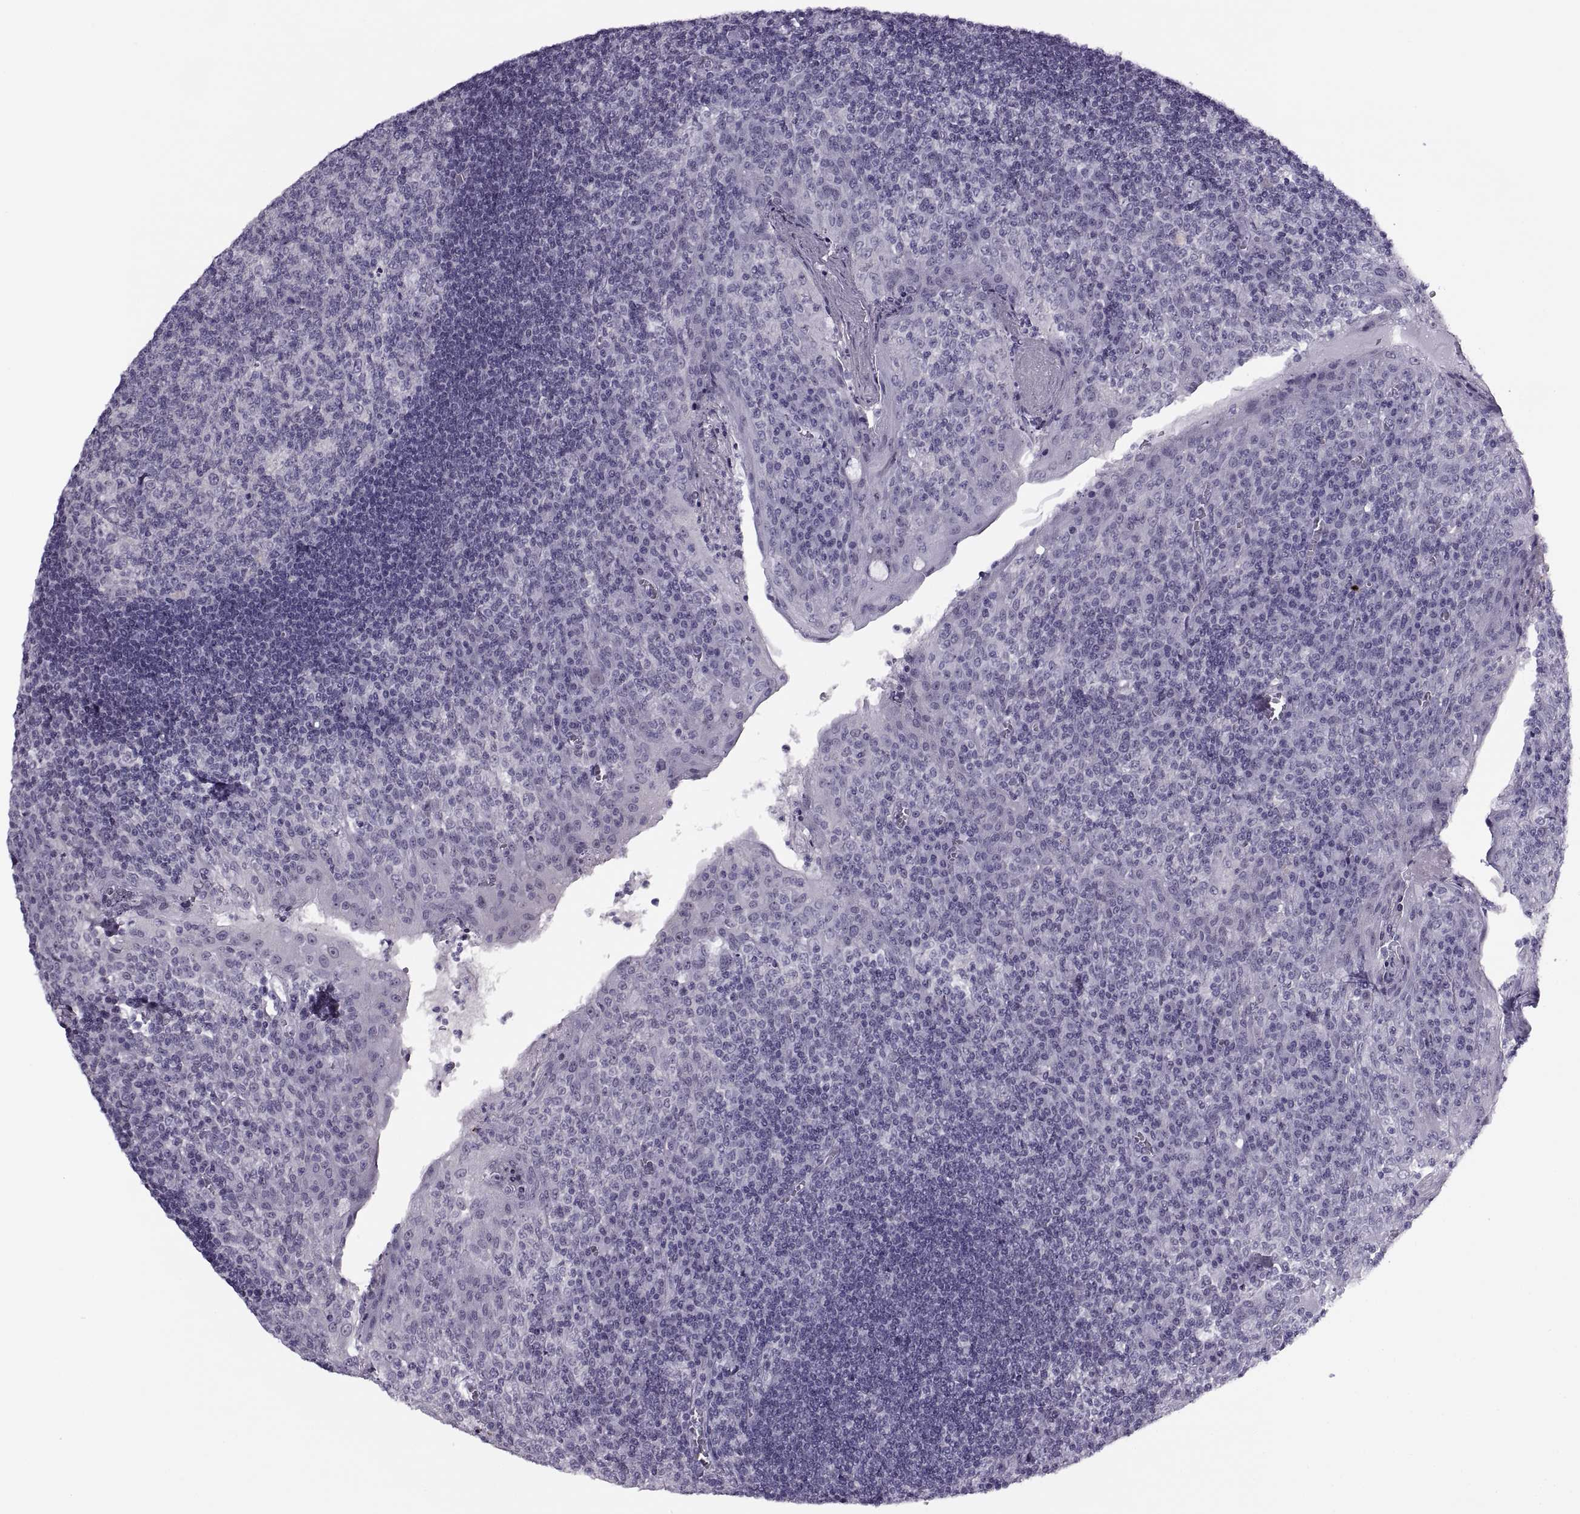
{"staining": {"intensity": "negative", "quantity": "none", "location": "none"}, "tissue": "tonsil", "cell_type": "Germinal center cells", "image_type": "normal", "snomed": [{"axis": "morphology", "description": "Normal tissue, NOS"}, {"axis": "topography", "description": "Tonsil"}], "caption": "A high-resolution micrograph shows immunohistochemistry staining of normal tonsil, which exhibits no significant positivity in germinal center cells.", "gene": "TBC1D3B", "patient": {"sex": "female", "age": 12}}